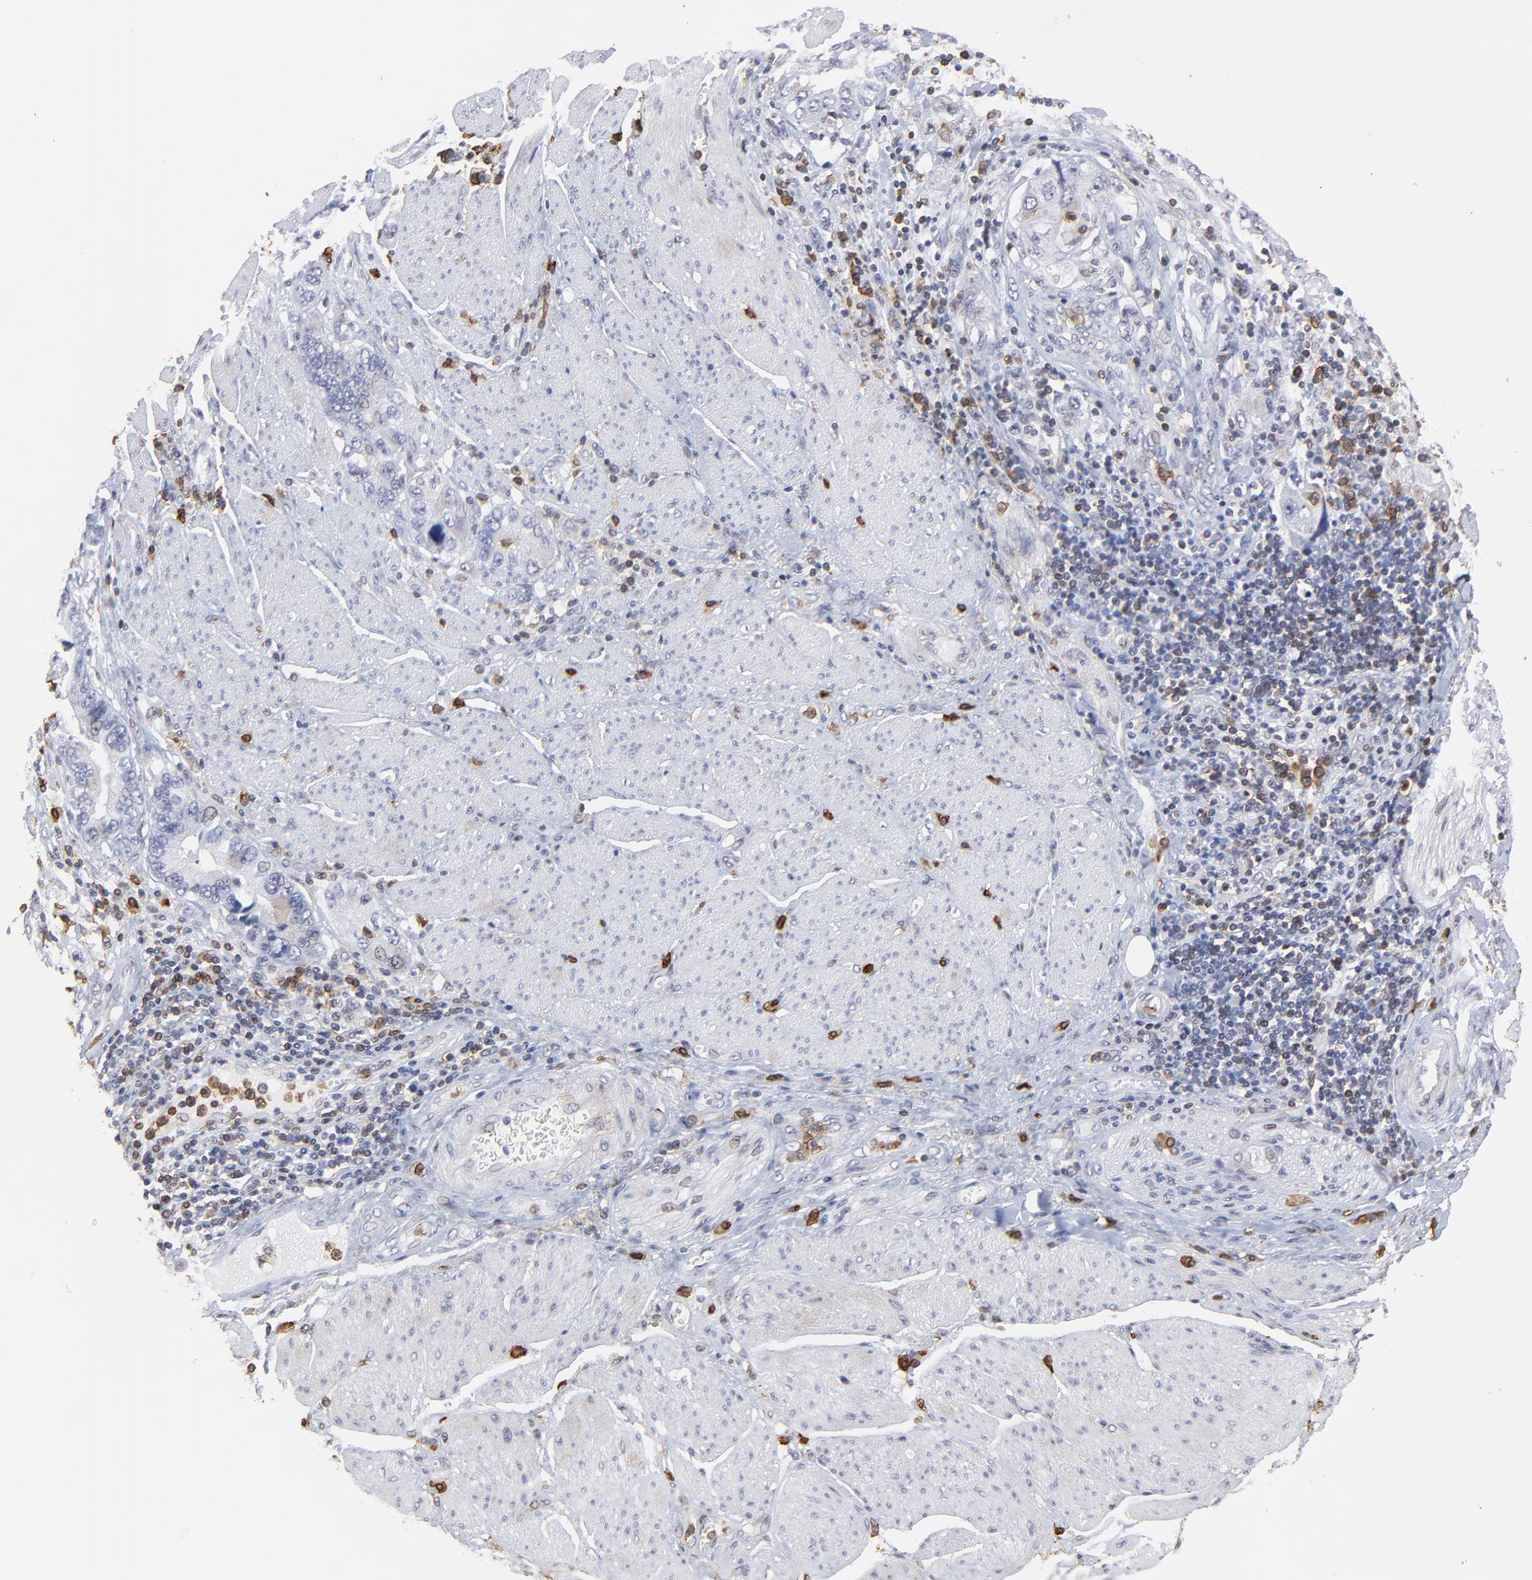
{"staining": {"intensity": "negative", "quantity": "none", "location": "none"}, "tissue": "stomach cancer", "cell_type": "Tumor cells", "image_type": "cancer", "snomed": [{"axis": "morphology", "description": "Adenocarcinoma, NOS"}, {"axis": "topography", "description": "Pancreas"}, {"axis": "topography", "description": "Stomach, upper"}], "caption": "This is an immunohistochemistry image of stomach cancer. There is no positivity in tumor cells.", "gene": "SLC6A14", "patient": {"sex": "male", "age": 77}}